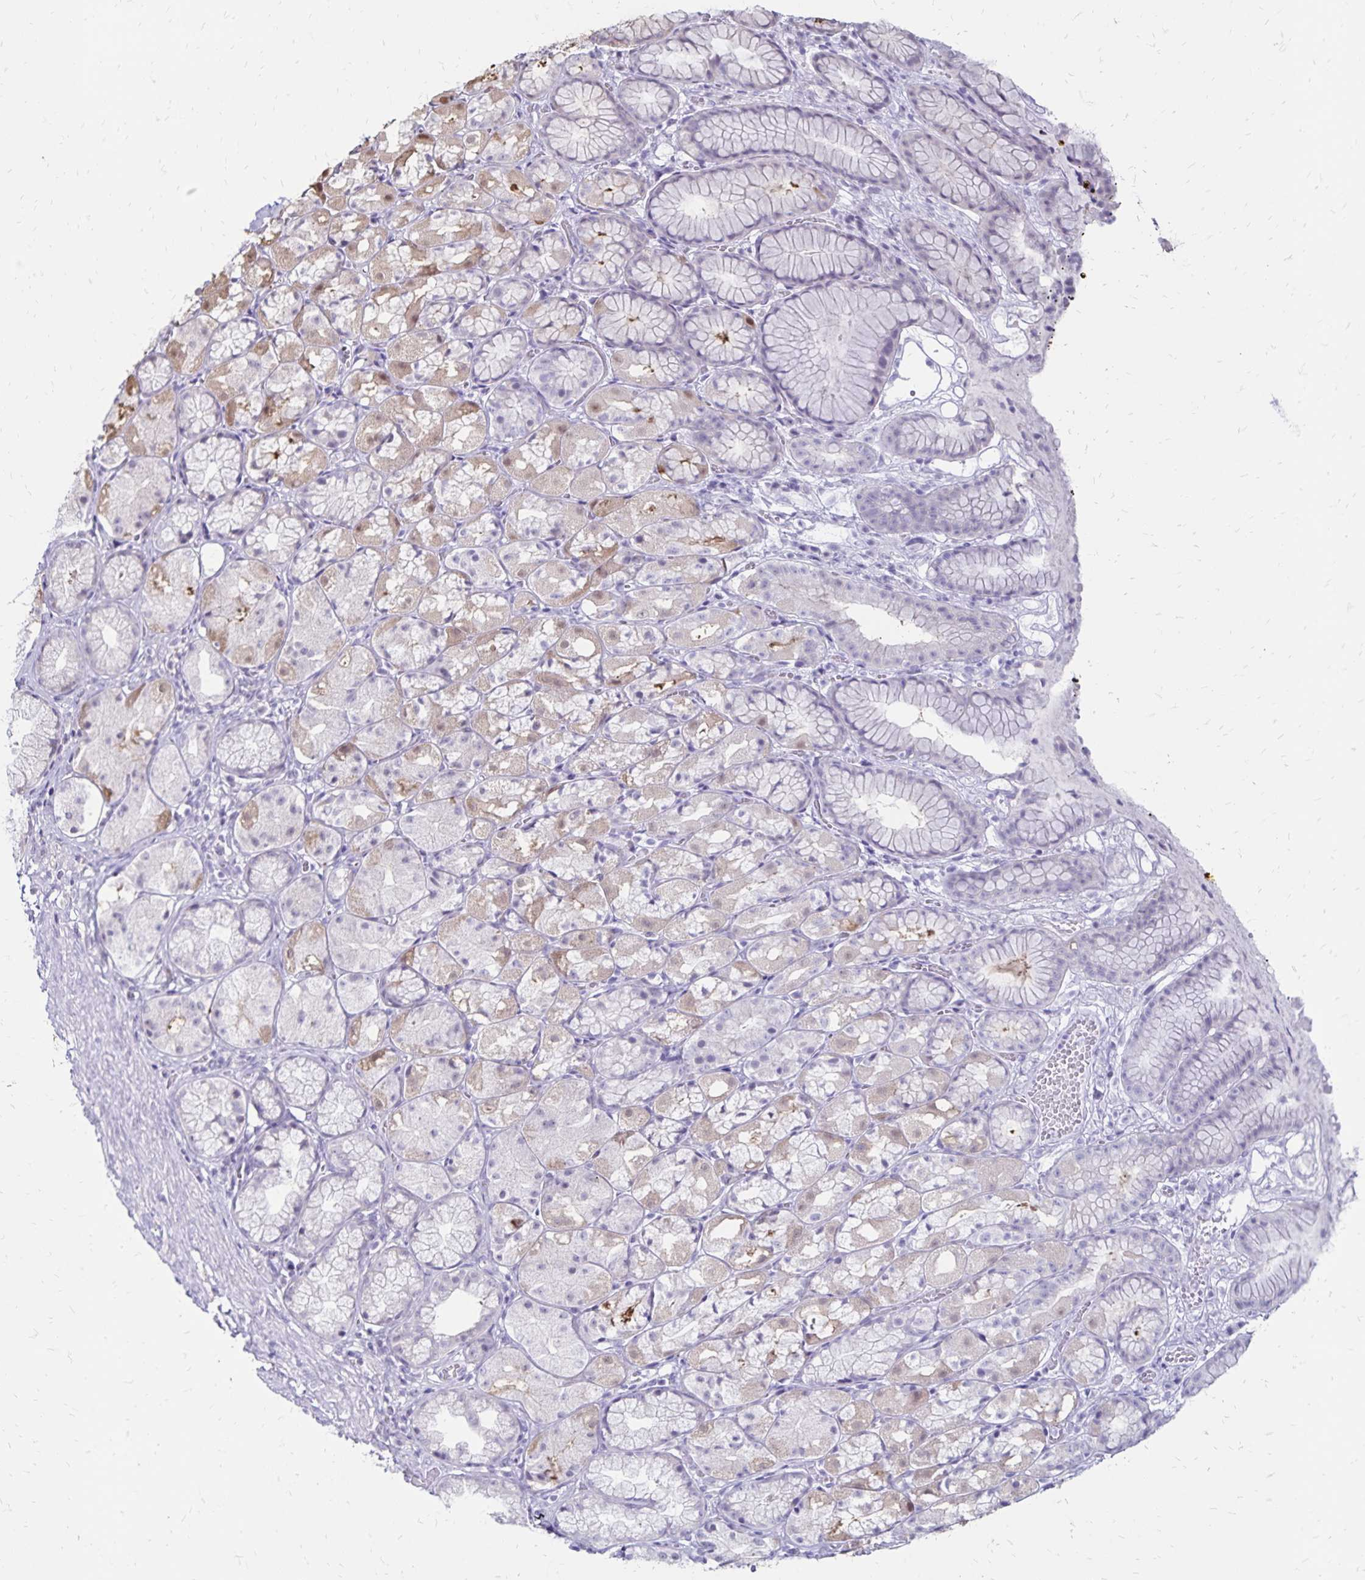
{"staining": {"intensity": "weak", "quantity": "<25%", "location": "cytoplasmic/membranous"}, "tissue": "stomach", "cell_type": "Glandular cells", "image_type": "normal", "snomed": [{"axis": "morphology", "description": "Normal tissue, NOS"}, {"axis": "topography", "description": "Stomach"}], "caption": "Immunohistochemistry micrograph of unremarkable stomach: stomach stained with DAB (3,3'-diaminobenzidine) exhibits no significant protein expression in glandular cells.", "gene": "SH3GL3", "patient": {"sex": "male", "age": 70}}